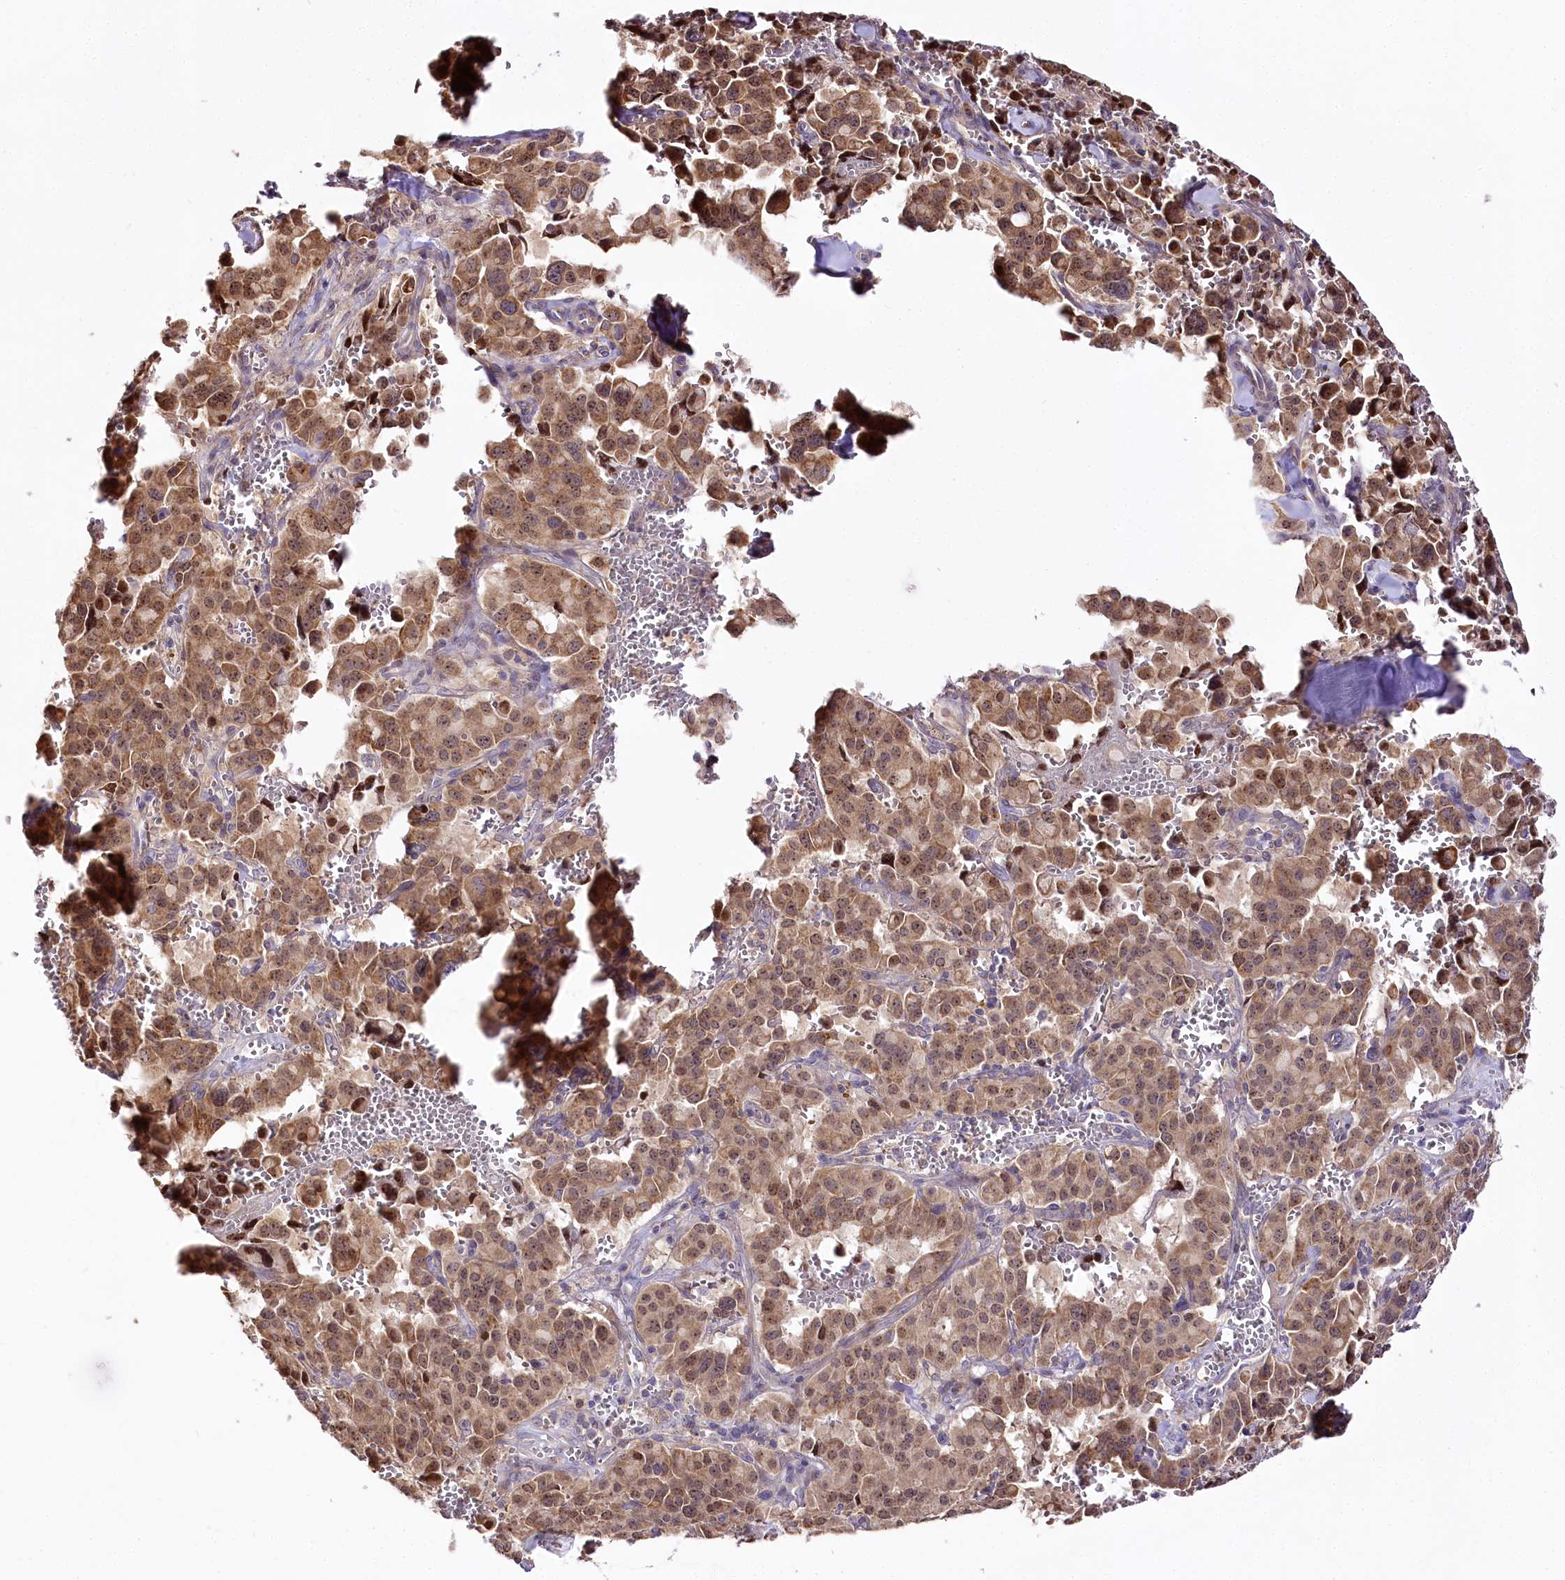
{"staining": {"intensity": "moderate", "quantity": ">75%", "location": "cytoplasmic/membranous,nuclear"}, "tissue": "pancreatic cancer", "cell_type": "Tumor cells", "image_type": "cancer", "snomed": [{"axis": "morphology", "description": "Adenocarcinoma, NOS"}, {"axis": "topography", "description": "Pancreas"}], "caption": "Human pancreatic cancer (adenocarcinoma) stained with a brown dye reveals moderate cytoplasmic/membranous and nuclear positive expression in about >75% of tumor cells.", "gene": "ZNF226", "patient": {"sex": "male", "age": 65}}